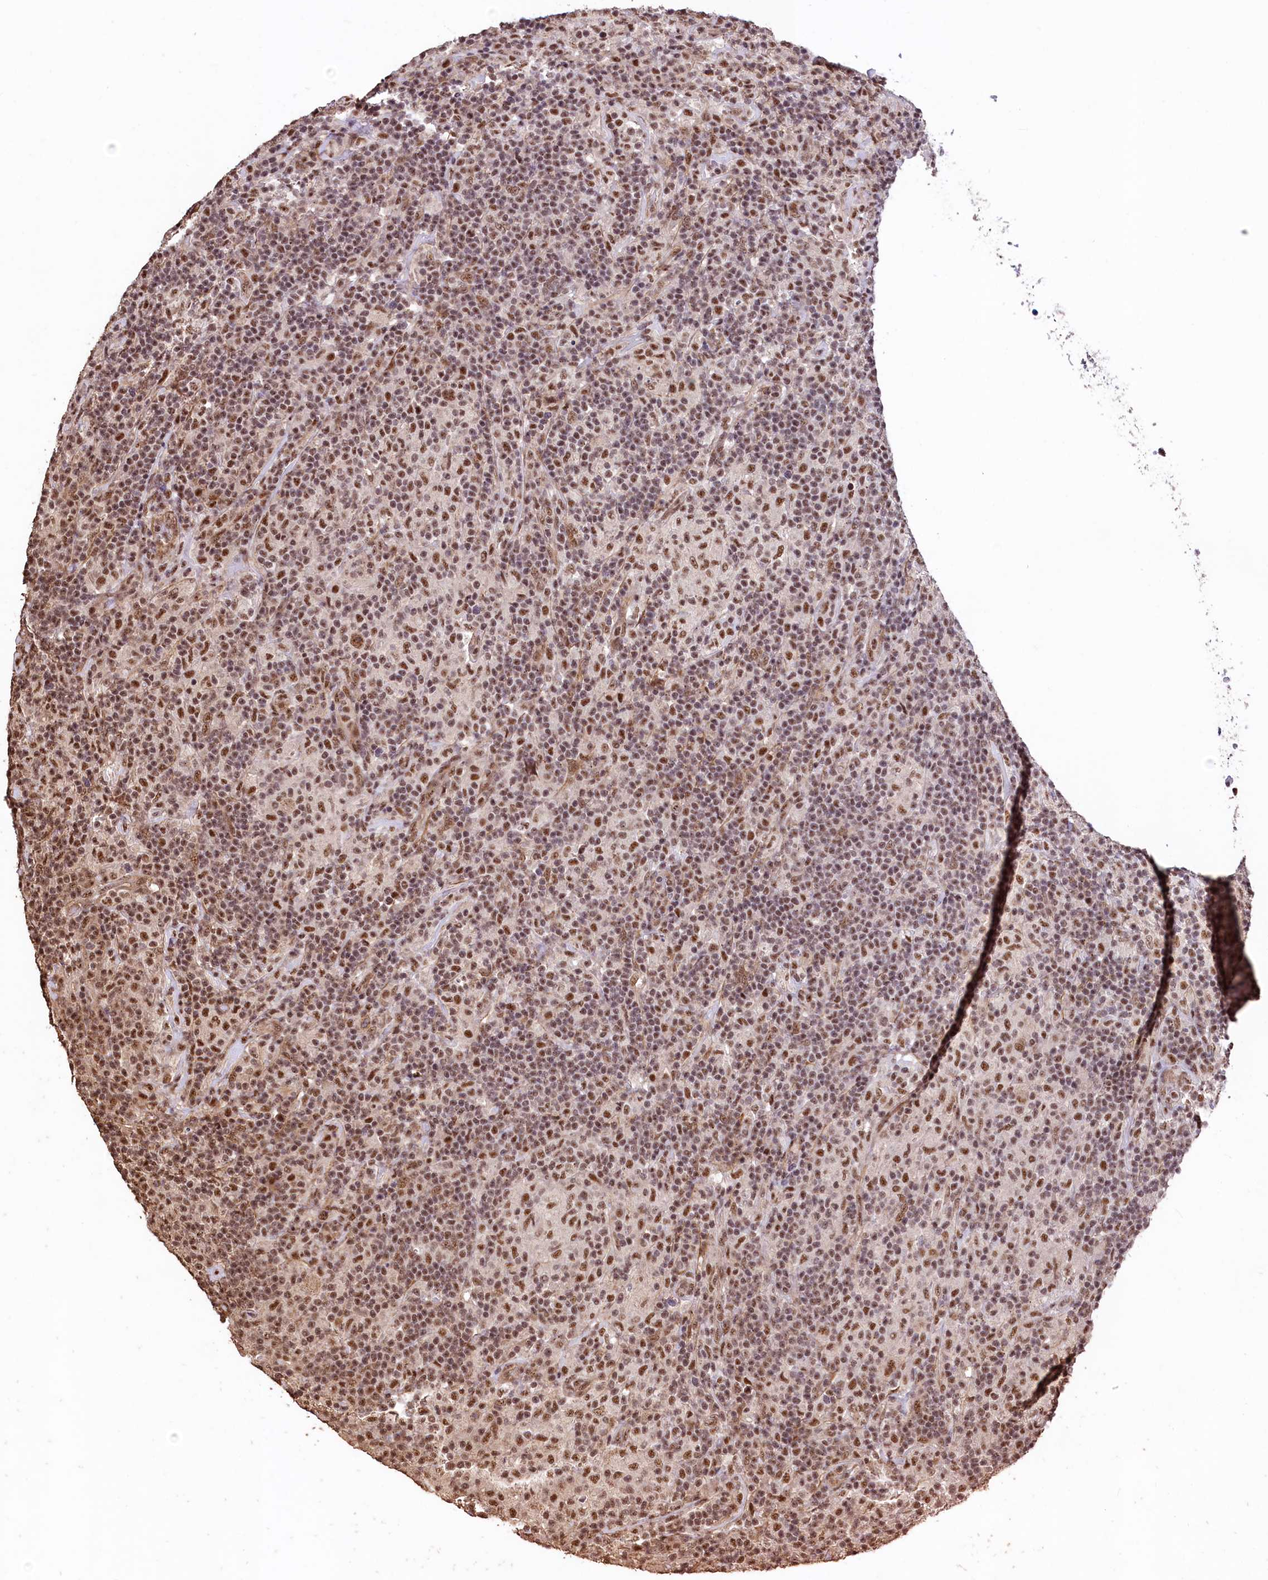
{"staining": {"intensity": "moderate", "quantity": ">75%", "location": "nuclear"}, "tissue": "lymphoma", "cell_type": "Tumor cells", "image_type": "cancer", "snomed": [{"axis": "morphology", "description": "Hodgkin's disease, NOS"}, {"axis": "topography", "description": "Lymph node"}], "caption": "This micrograph demonstrates Hodgkin's disease stained with IHC to label a protein in brown. The nuclear of tumor cells show moderate positivity for the protein. Nuclei are counter-stained blue.", "gene": "SFSWAP", "patient": {"sex": "male", "age": 70}}